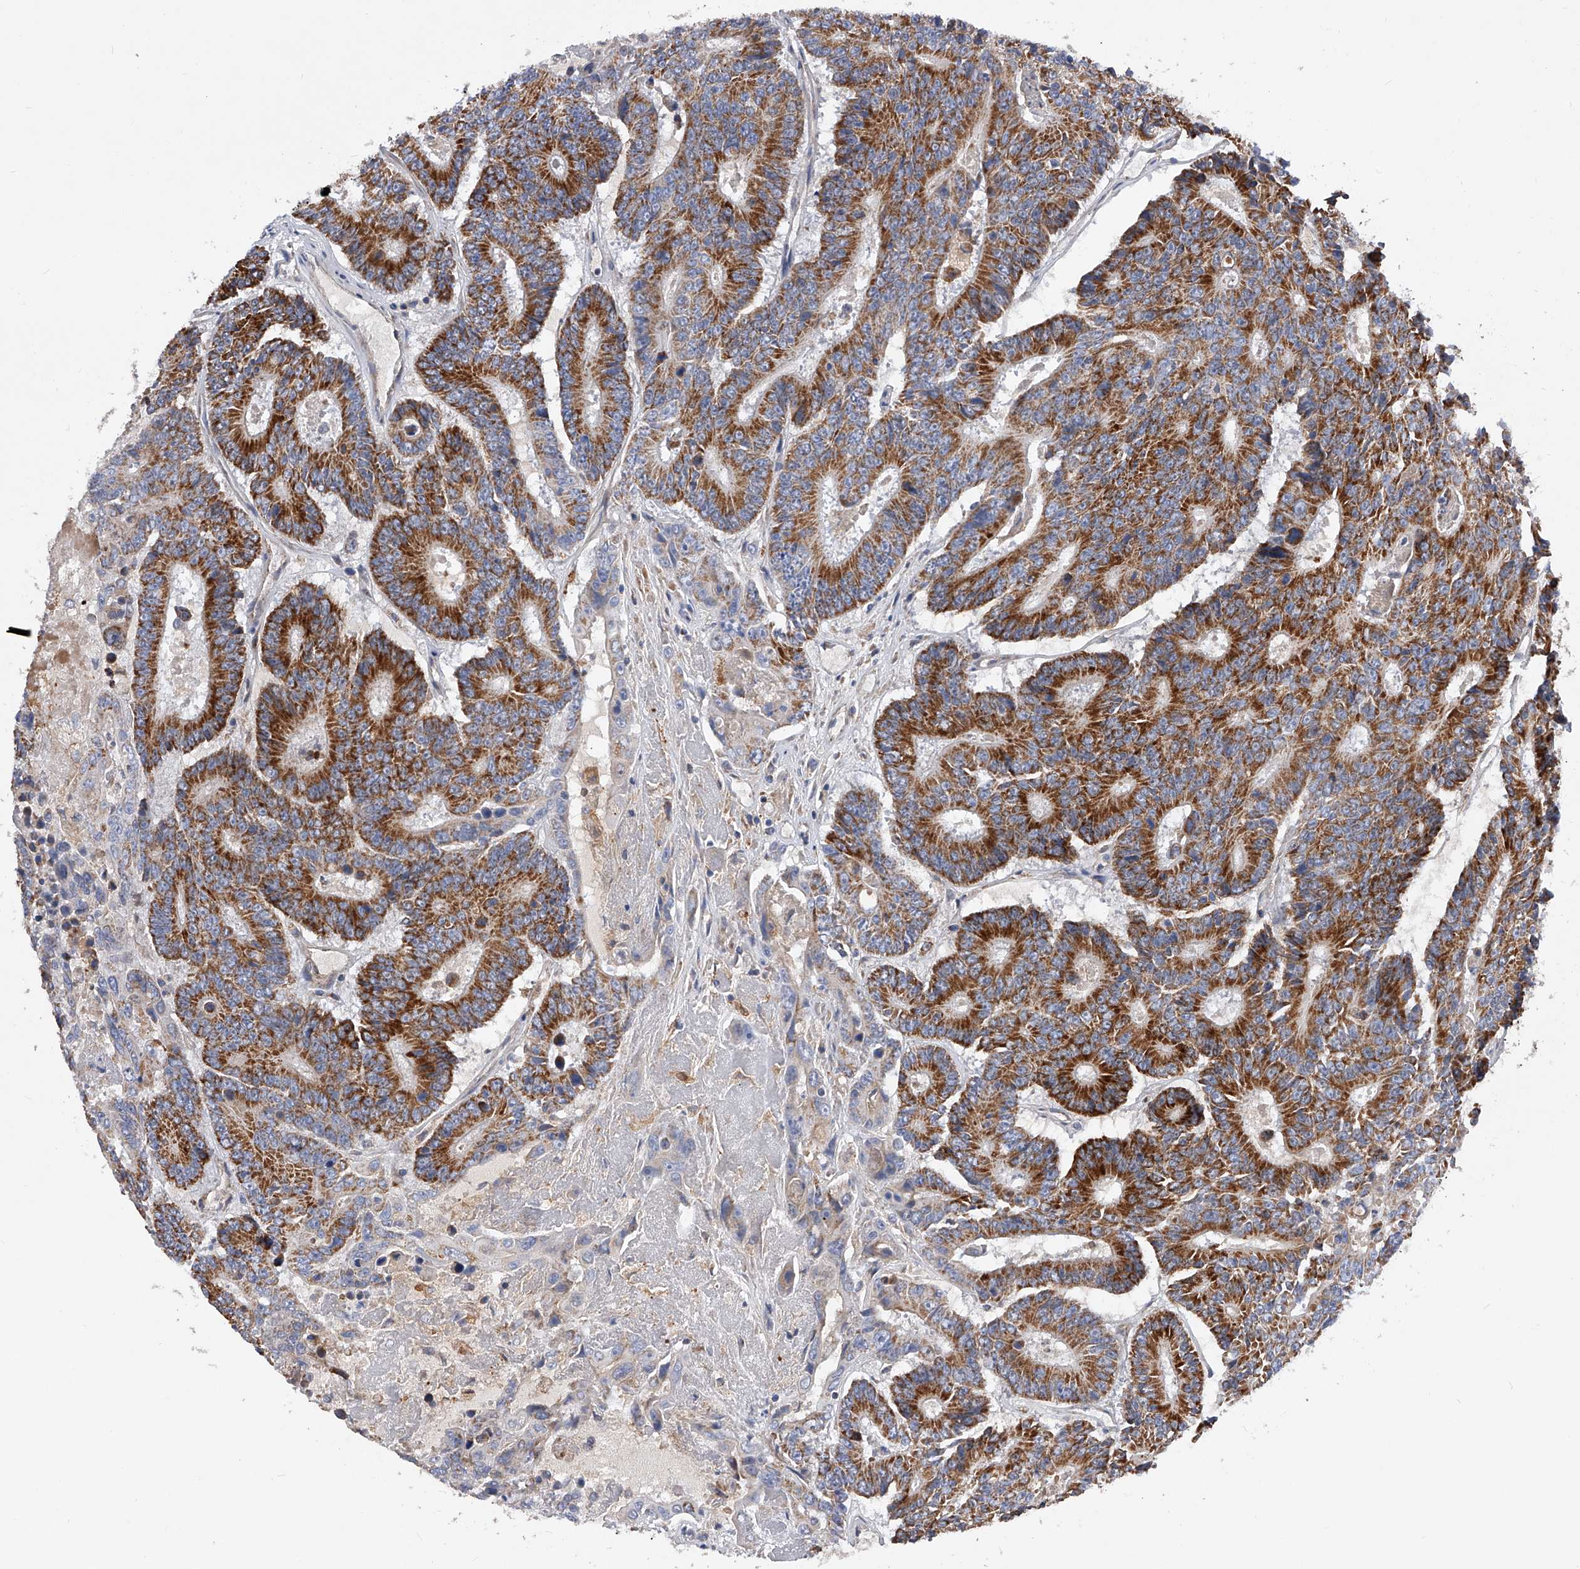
{"staining": {"intensity": "strong", "quantity": ">75%", "location": "cytoplasmic/membranous"}, "tissue": "colorectal cancer", "cell_type": "Tumor cells", "image_type": "cancer", "snomed": [{"axis": "morphology", "description": "Adenocarcinoma, NOS"}, {"axis": "topography", "description": "Colon"}], "caption": "Protein staining of colorectal cancer (adenocarcinoma) tissue demonstrates strong cytoplasmic/membranous positivity in about >75% of tumor cells. The staining is performed using DAB (3,3'-diaminobenzidine) brown chromogen to label protein expression. The nuclei are counter-stained blue using hematoxylin.", "gene": "PDSS2", "patient": {"sex": "male", "age": 83}}